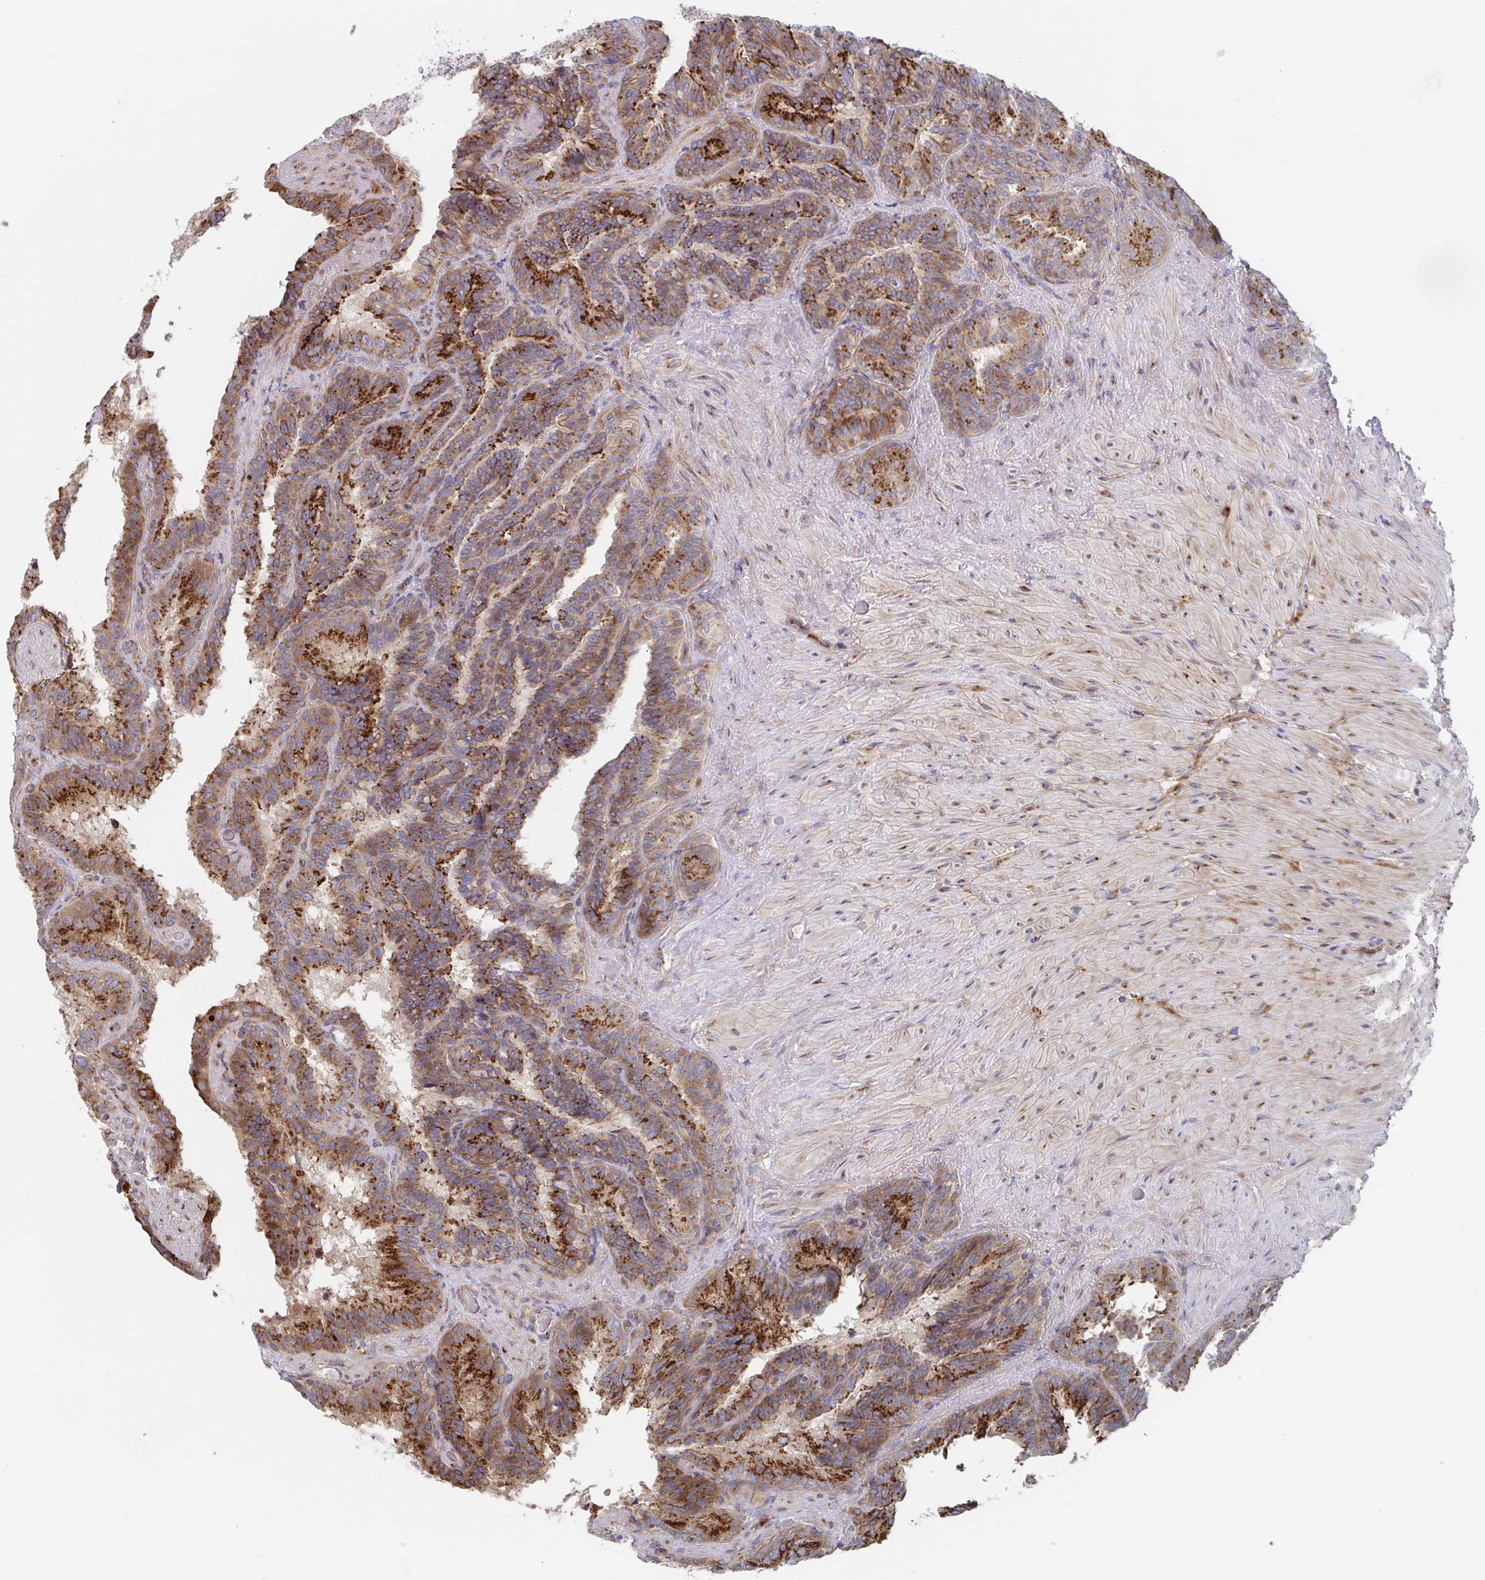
{"staining": {"intensity": "strong", "quantity": ">75%", "location": "cytoplasmic/membranous"}, "tissue": "seminal vesicle", "cell_type": "Glandular cells", "image_type": "normal", "snomed": [{"axis": "morphology", "description": "Normal tissue, NOS"}, {"axis": "topography", "description": "Seminal veicle"}], "caption": "Brown immunohistochemical staining in unremarkable human seminal vesicle reveals strong cytoplasmic/membranous staining in approximately >75% of glandular cells. (Stains: DAB in brown, nuclei in blue, Microscopy: brightfield microscopy at high magnification).", "gene": "FJX1", "patient": {"sex": "male", "age": 60}}